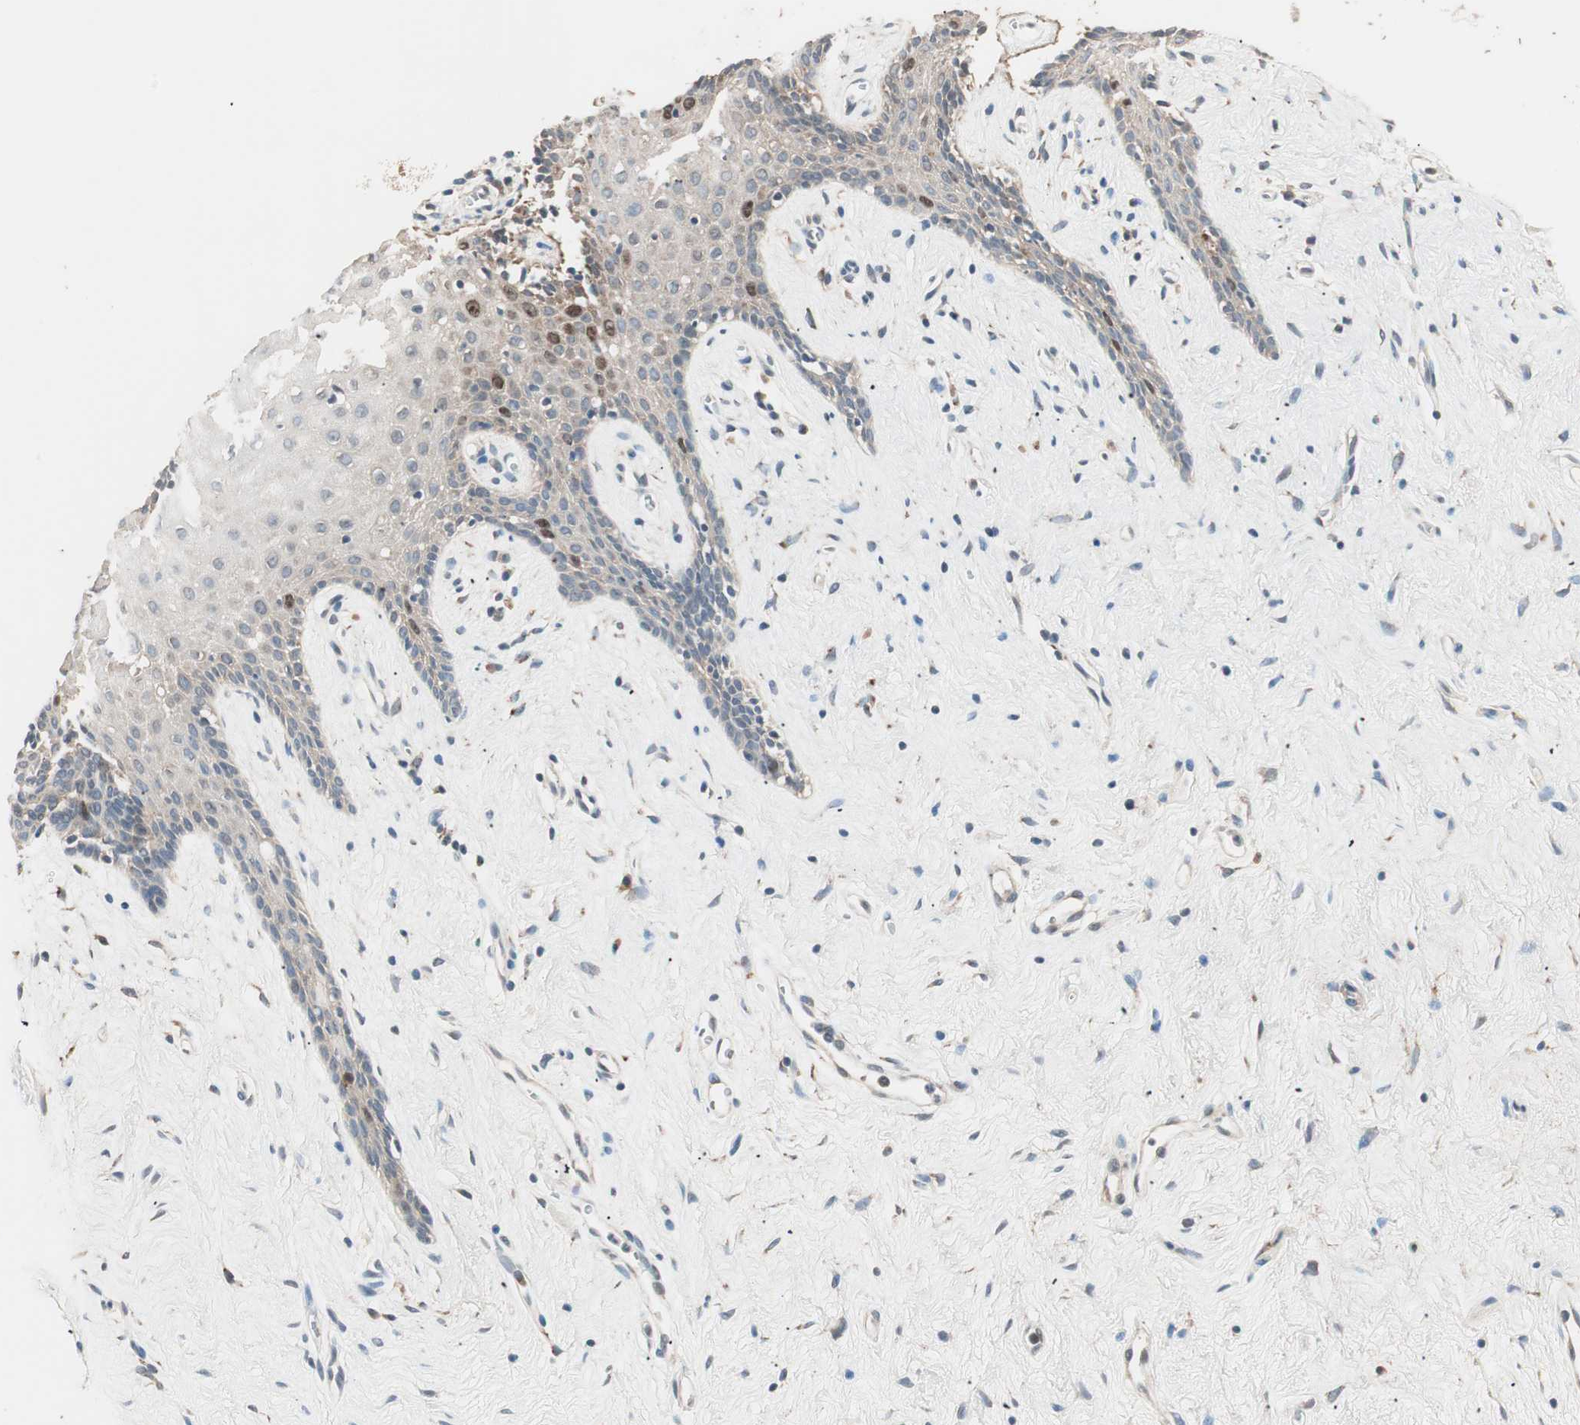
{"staining": {"intensity": "moderate", "quantity": "<25%", "location": "cytoplasmic/membranous"}, "tissue": "vagina", "cell_type": "Squamous epithelial cells", "image_type": "normal", "snomed": [{"axis": "morphology", "description": "Normal tissue, NOS"}, {"axis": "topography", "description": "Vagina"}], "caption": "DAB (3,3'-diaminobenzidine) immunohistochemical staining of normal human vagina reveals moderate cytoplasmic/membranous protein positivity in about <25% of squamous epithelial cells.", "gene": "NFRKB", "patient": {"sex": "female", "age": 44}}